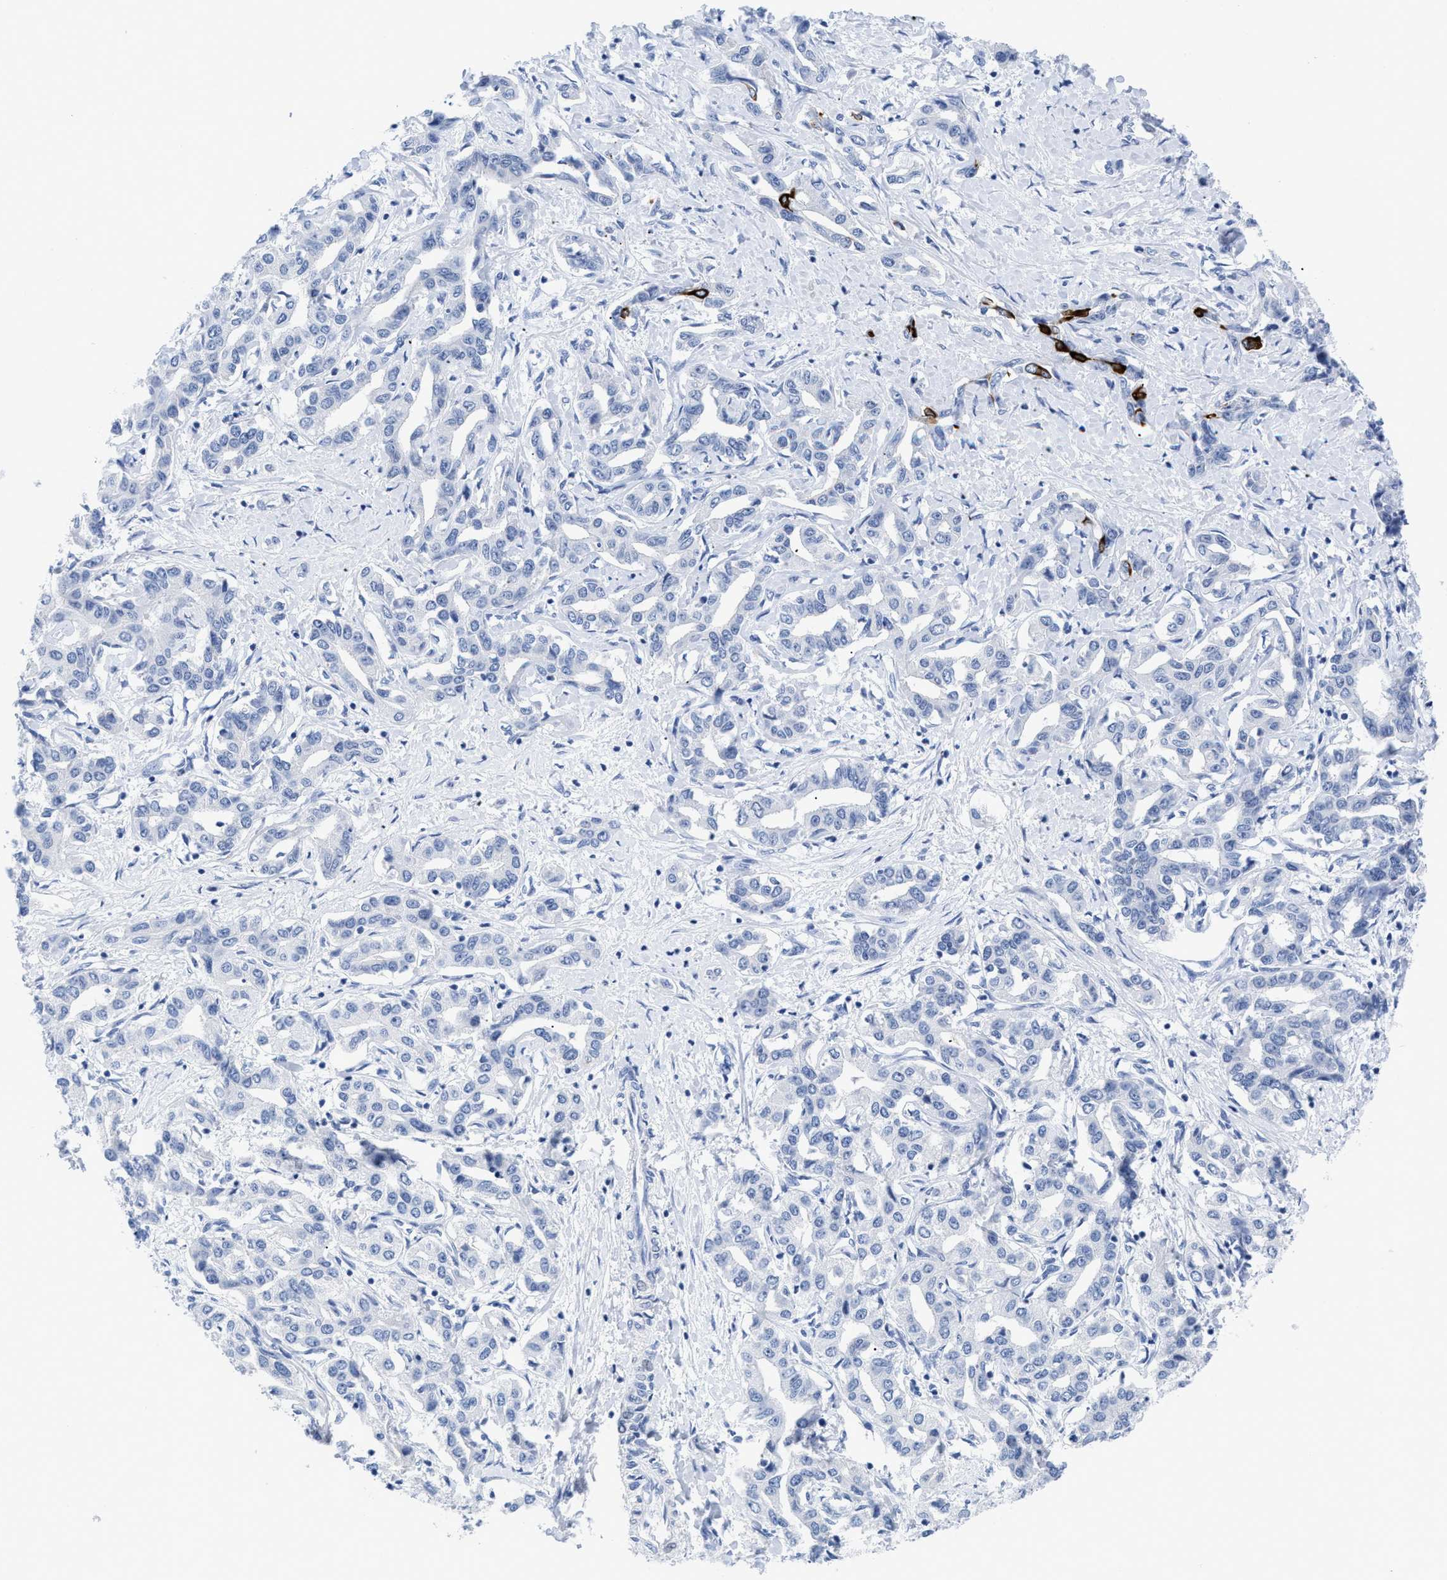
{"staining": {"intensity": "strong", "quantity": "<25%", "location": "cytoplasmic/membranous"}, "tissue": "liver cancer", "cell_type": "Tumor cells", "image_type": "cancer", "snomed": [{"axis": "morphology", "description": "Cholangiocarcinoma"}, {"axis": "topography", "description": "Liver"}], "caption": "The immunohistochemical stain highlights strong cytoplasmic/membranous staining in tumor cells of liver cholangiocarcinoma tissue. The staining was performed using DAB to visualize the protein expression in brown, while the nuclei were stained in blue with hematoxylin (Magnification: 20x).", "gene": "DUSP26", "patient": {"sex": "male", "age": 59}}